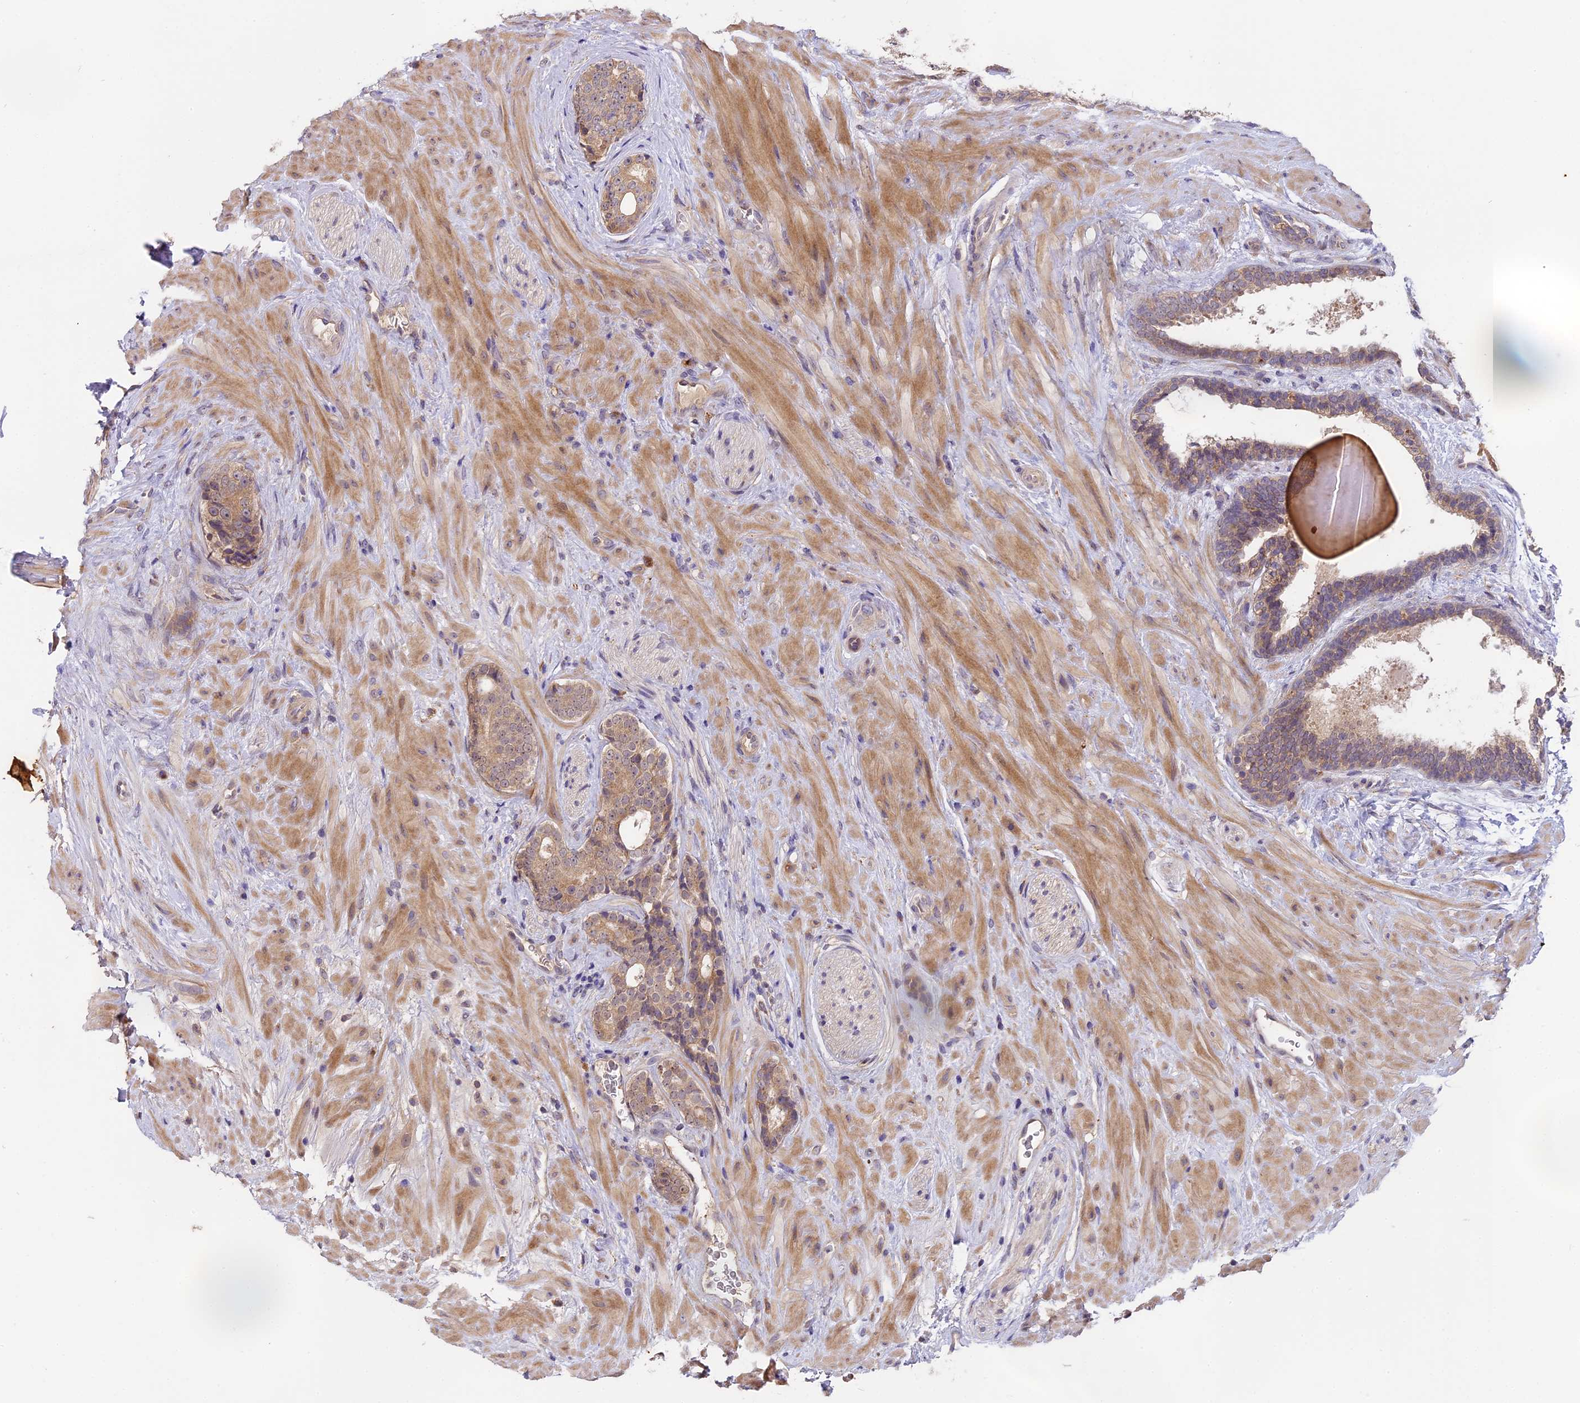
{"staining": {"intensity": "weak", "quantity": ">75%", "location": "cytoplasmic/membranous"}, "tissue": "prostate cancer", "cell_type": "Tumor cells", "image_type": "cancer", "snomed": [{"axis": "morphology", "description": "Adenocarcinoma, High grade"}, {"axis": "topography", "description": "Prostate"}], "caption": "Immunohistochemistry (IHC) image of human prostate cancer stained for a protein (brown), which displays low levels of weak cytoplasmic/membranous expression in about >75% of tumor cells.", "gene": "MEMO1", "patient": {"sex": "male", "age": 56}}